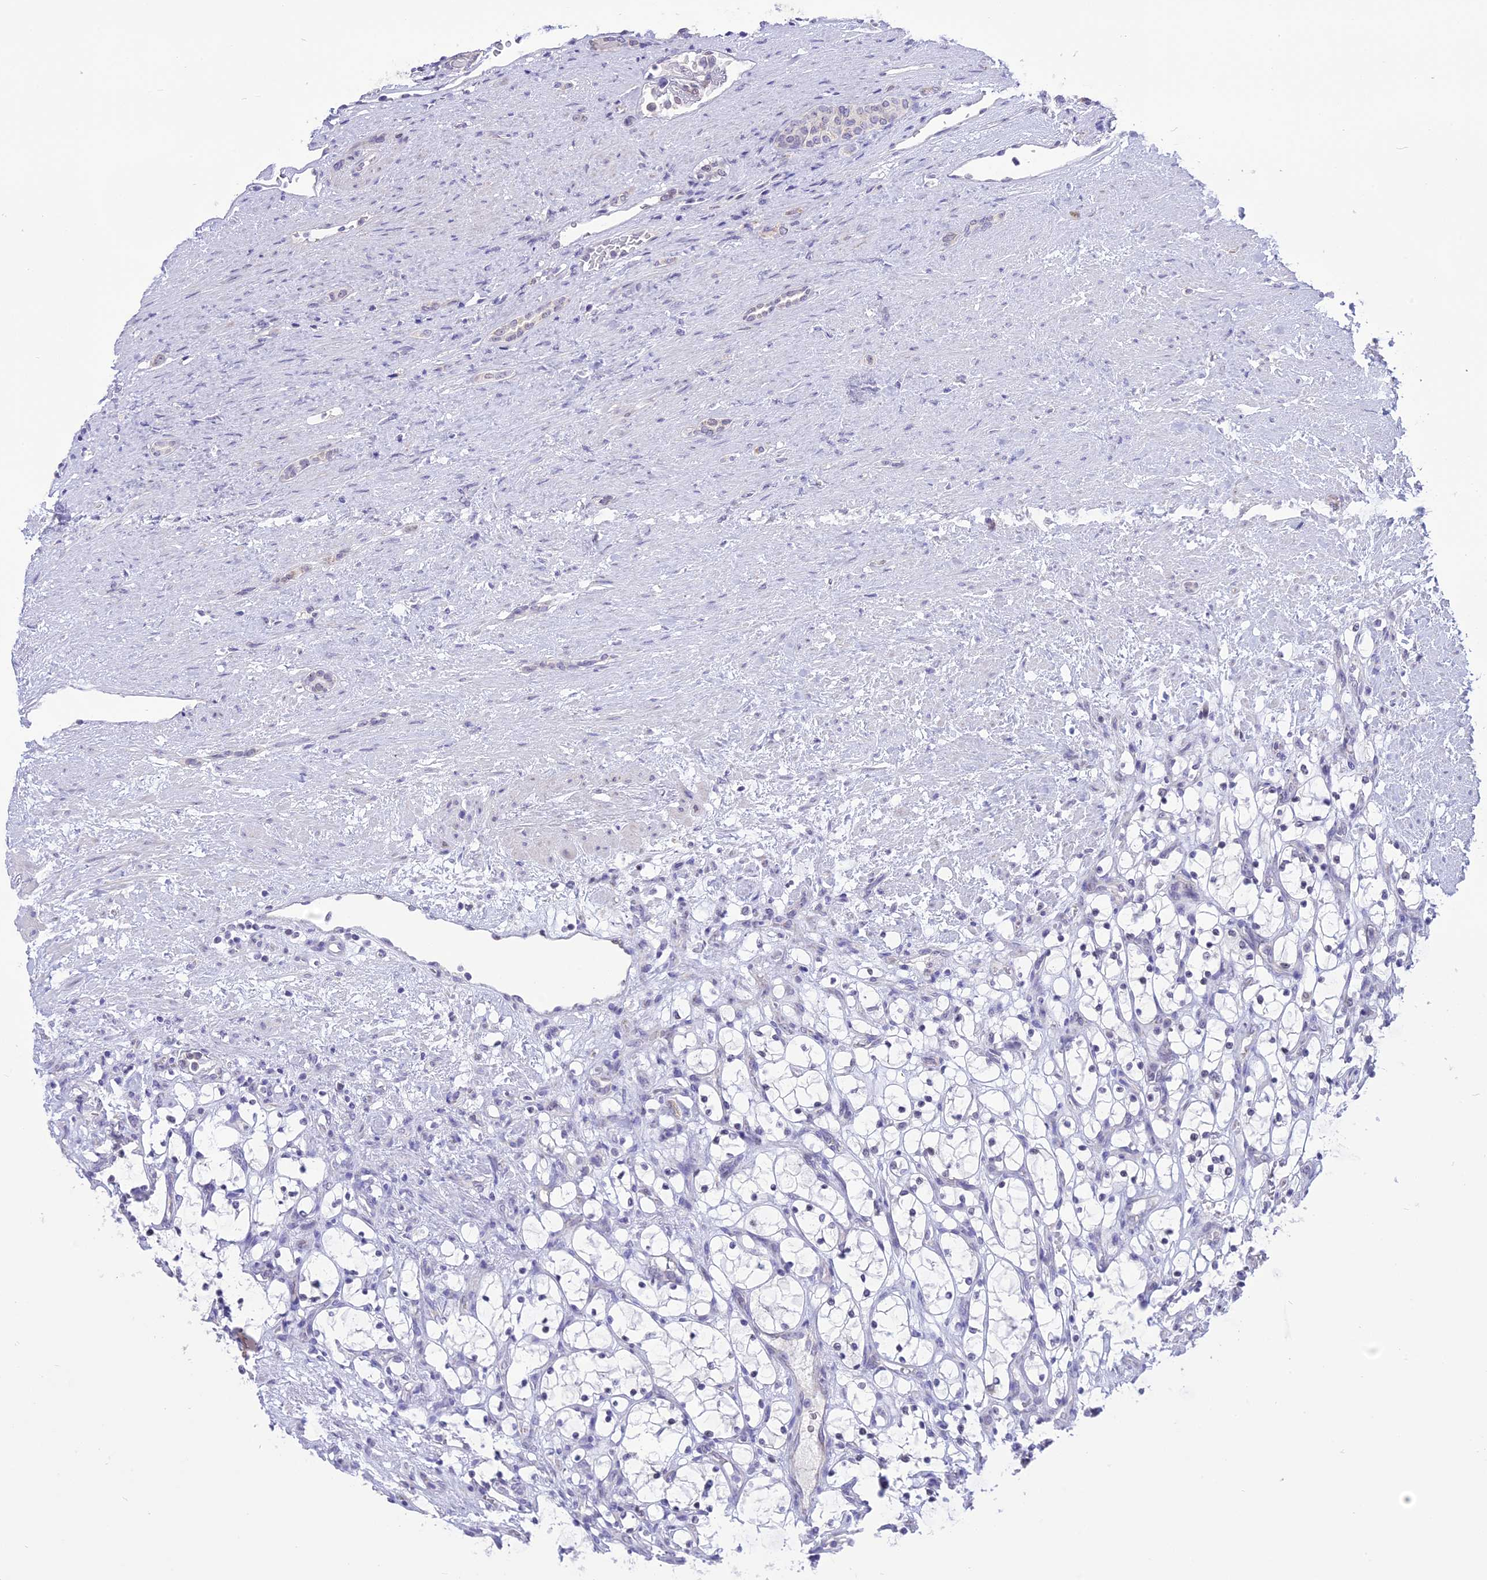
{"staining": {"intensity": "negative", "quantity": "none", "location": "none"}, "tissue": "renal cancer", "cell_type": "Tumor cells", "image_type": "cancer", "snomed": [{"axis": "morphology", "description": "Adenocarcinoma, NOS"}, {"axis": "topography", "description": "Kidney"}], "caption": "Human renal adenocarcinoma stained for a protein using immunohistochemistry (IHC) demonstrates no expression in tumor cells.", "gene": "CMSS1", "patient": {"sex": "female", "age": 69}}